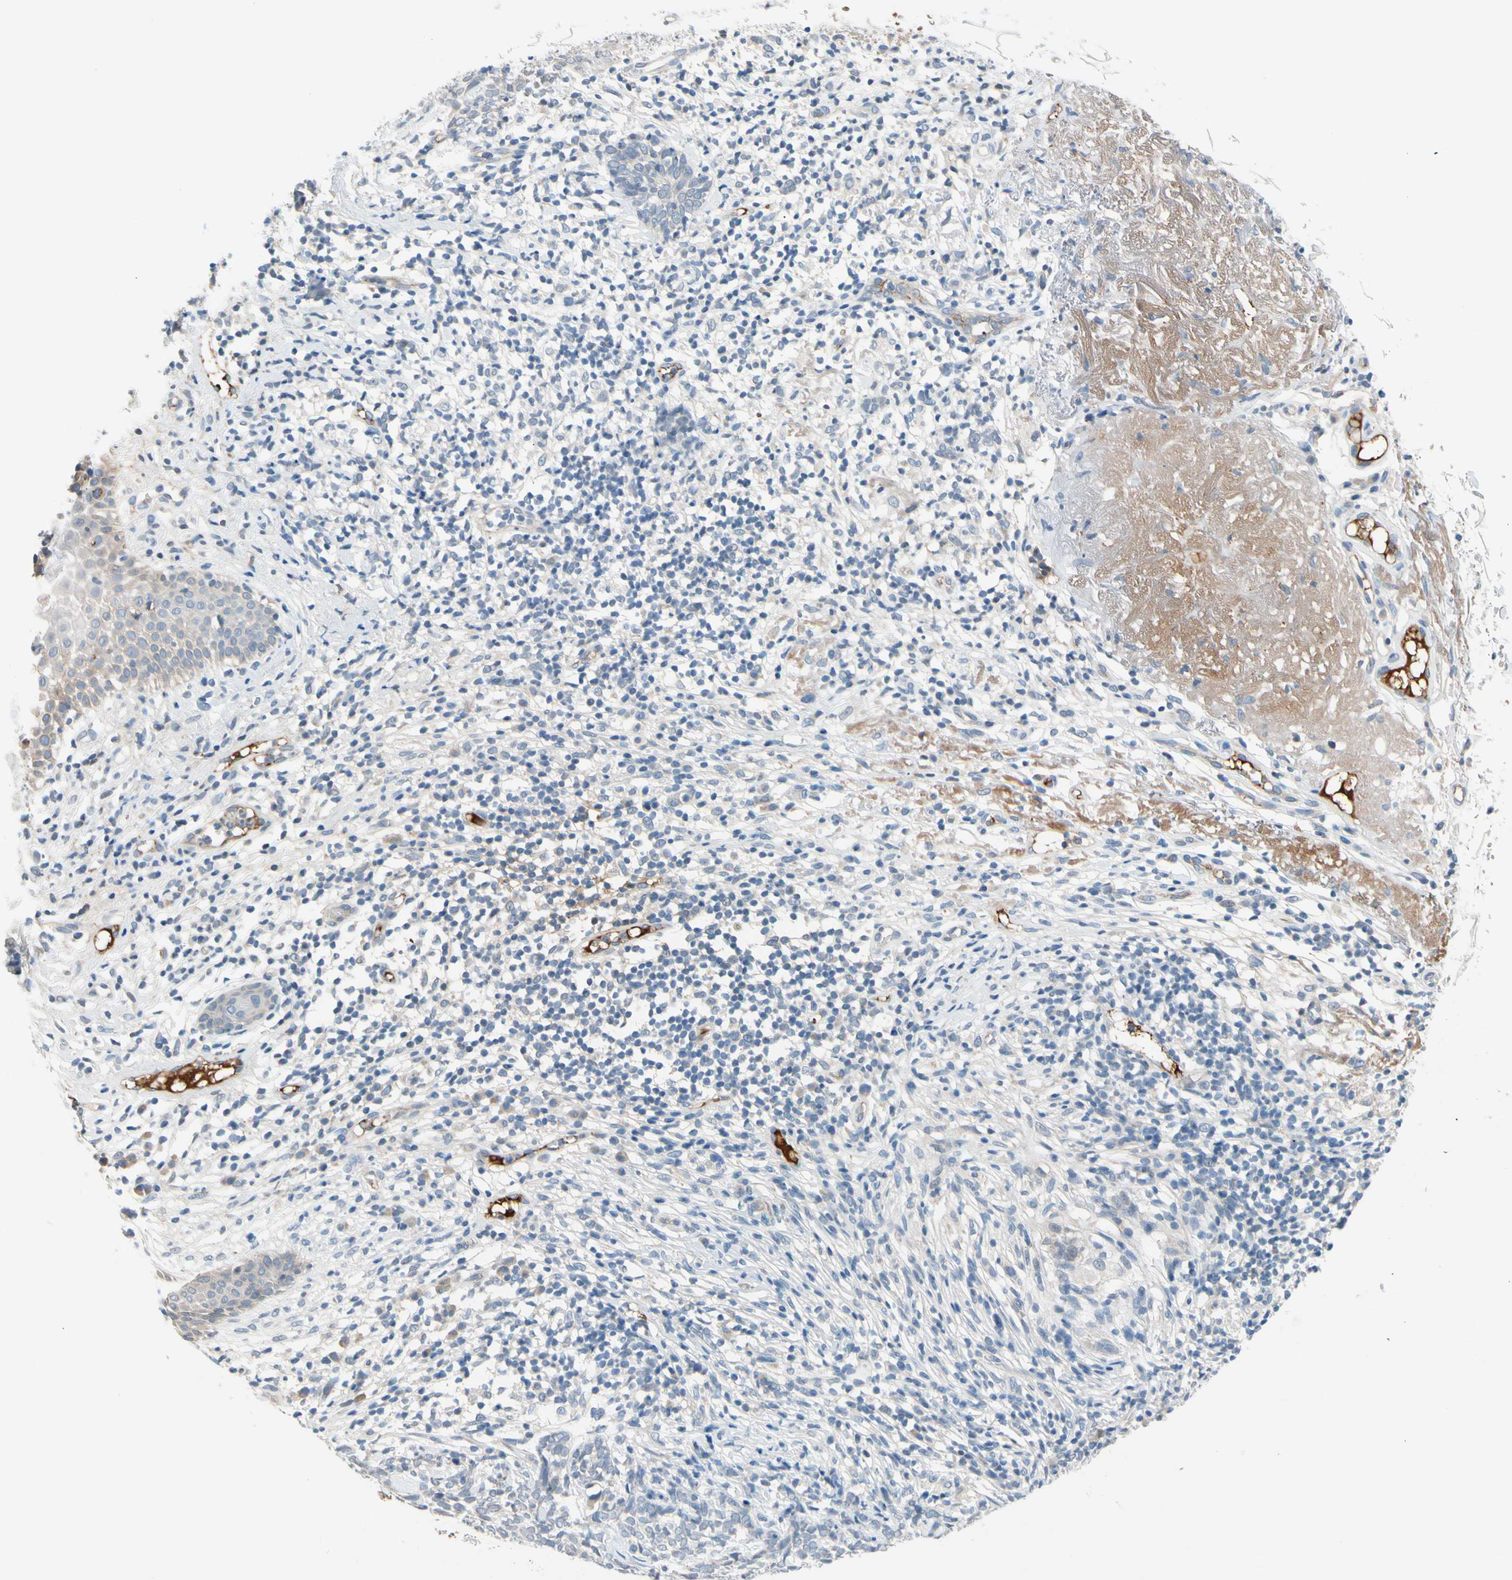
{"staining": {"intensity": "weak", "quantity": "<25%", "location": "cytoplasmic/membranous"}, "tissue": "skin cancer", "cell_type": "Tumor cells", "image_type": "cancer", "snomed": [{"axis": "morphology", "description": "Basal cell carcinoma"}, {"axis": "topography", "description": "Skin"}], "caption": "An image of human skin basal cell carcinoma is negative for staining in tumor cells. (Stains: DAB IHC with hematoxylin counter stain, Microscopy: brightfield microscopy at high magnification).", "gene": "CNDP1", "patient": {"sex": "female", "age": 84}}